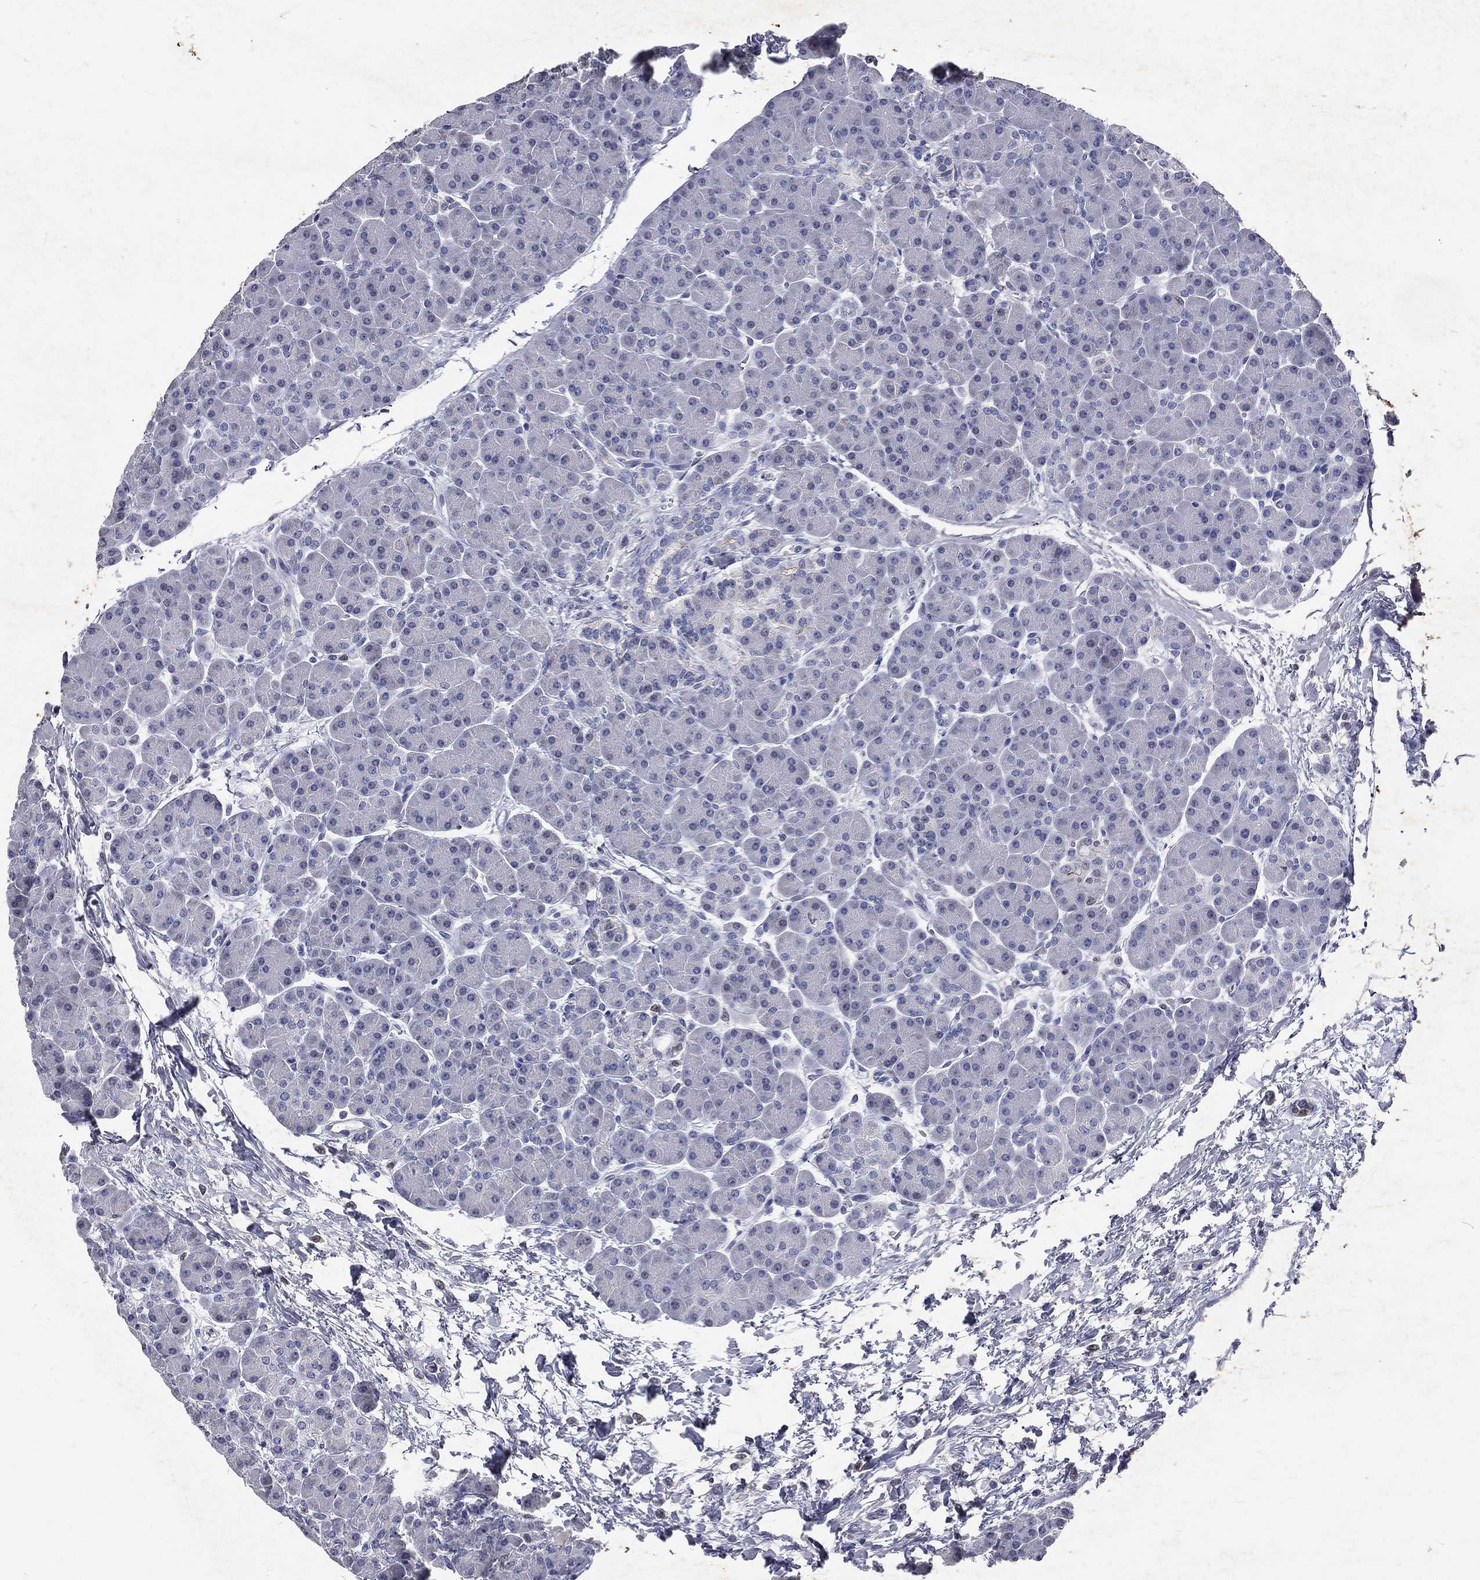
{"staining": {"intensity": "negative", "quantity": "none", "location": "none"}, "tissue": "pancreas", "cell_type": "Exocrine glandular cells", "image_type": "normal", "snomed": [{"axis": "morphology", "description": "Normal tissue, NOS"}, {"axis": "topography", "description": "Pancreas"}], "caption": "IHC of unremarkable human pancreas exhibits no expression in exocrine glandular cells.", "gene": "SLC34A2", "patient": {"sex": "female", "age": 44}}